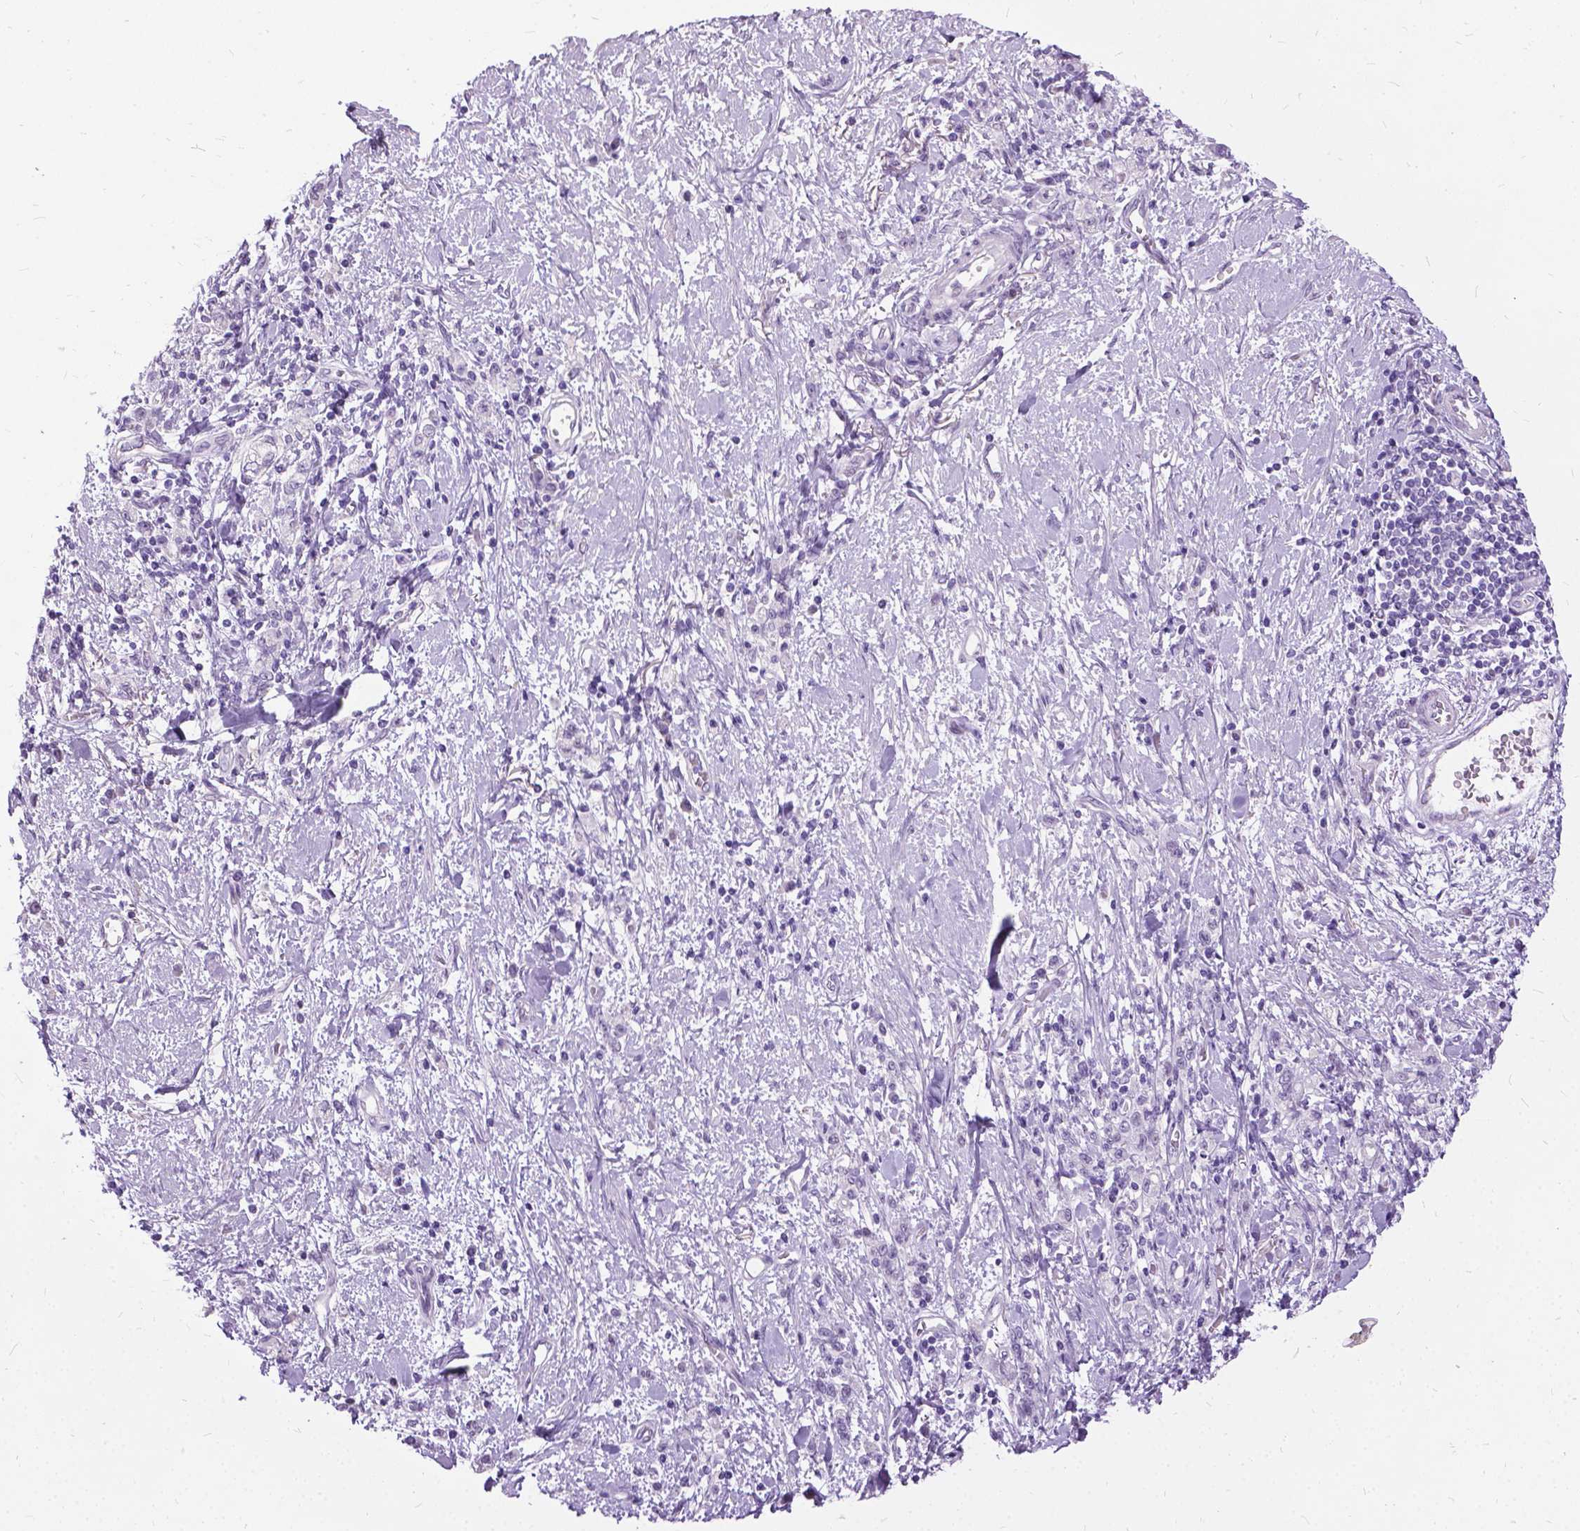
{"staining": {"intensity": "negative", "quantity": "none", "location": "none"}, "tissue": "stomach cancer", "cell_type": "Tumor cells", "image_type": "cancer", "snomed": [{"axis": "morphology", "description": "Adenocarcinoma, NOS"}, {"axis": "topography", "description": "Stomach"}], "caption": "Image shows no significant protein expression in tumor cells of stomach cancer.", "gene": "PROB1", "patient": {"sex": "male", "age": 77}}